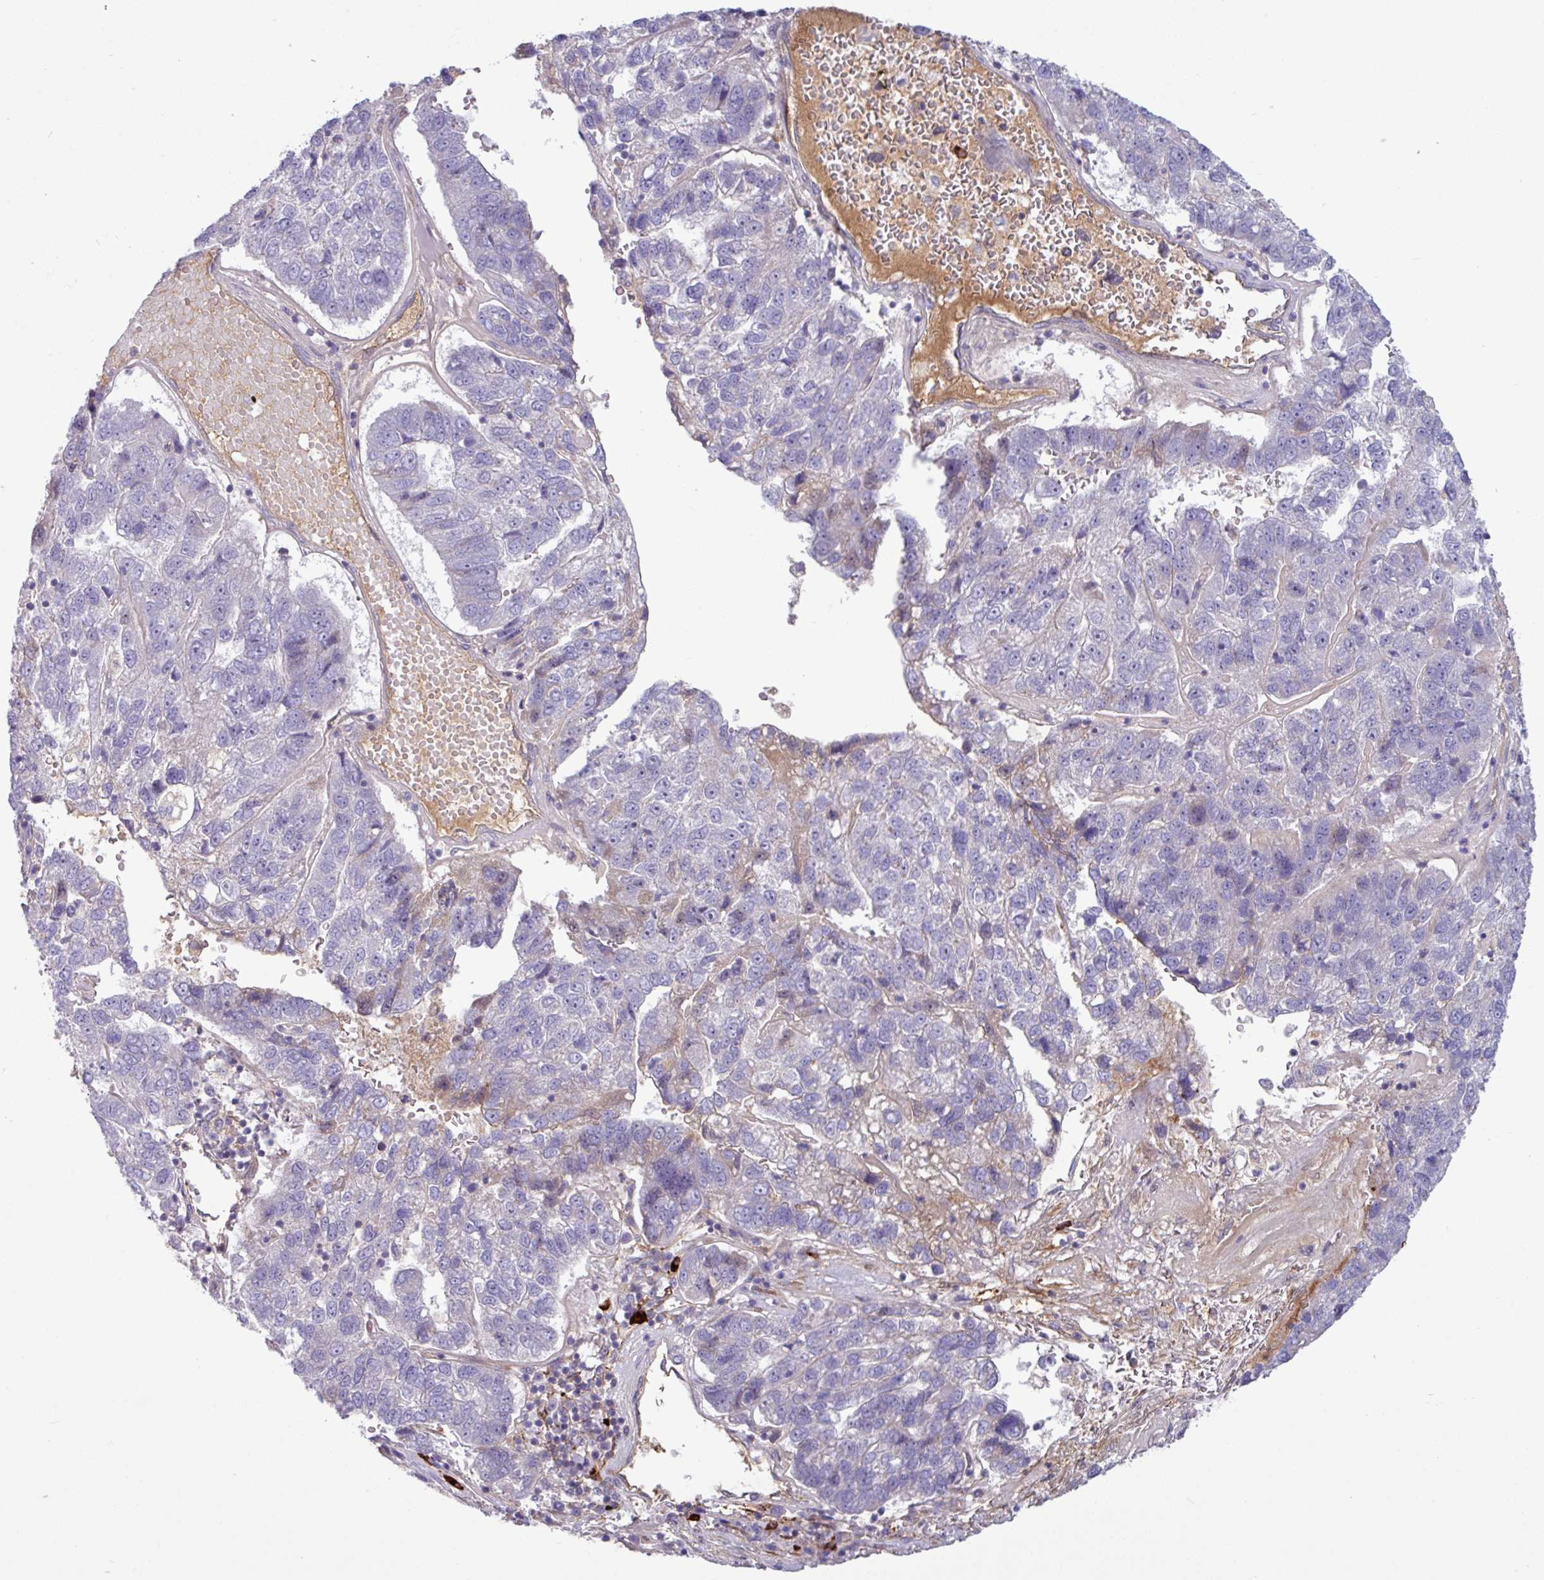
{"staining": {"intensity": "negative", "quantity": "none", "location": "none"}, "tissue": "pancreatic cancer", "cell_type": "Tumor cells", "image_type": "cancer", "snomed": [{"axis": "morphology", "description": "Adenocarcinoma, NOS"}, {"axis": "topography", "description": "Pancreas"}], "caption": "This is a histopathology image of immunohistochemistry staining of pancreatic cancer (adenocarcinoma), which shows no positivity in tumor cells.", "gene": "B4GALNT4", "patient": {"sex": "female", "age": 61}}